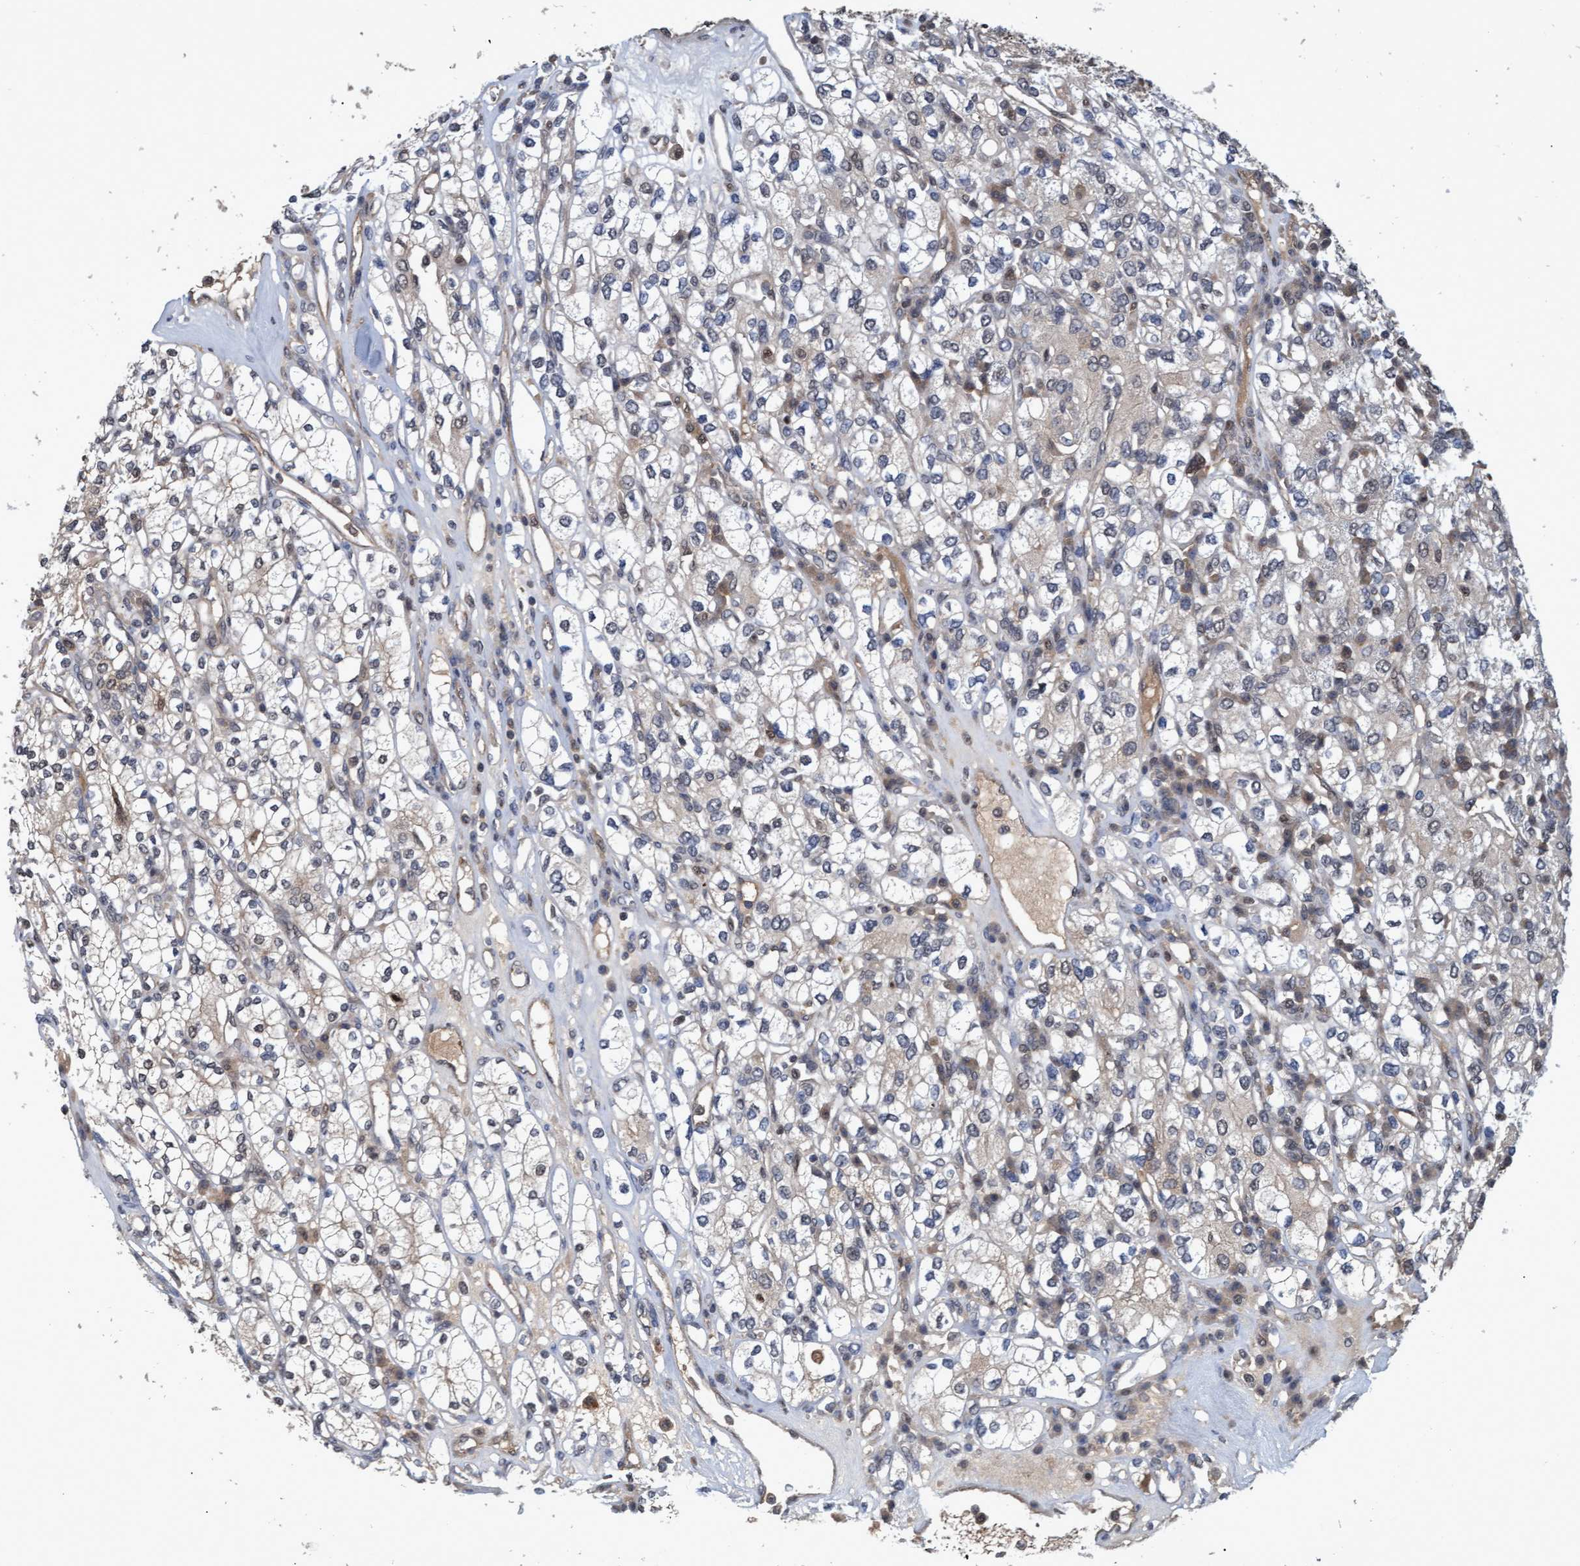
{"staining": {"intensity": "weak", "quantity": "25%-75%", "location": "cytoplasmic/membranous"}, "tissue": "renal cancer", "cell_type": "Tumor cells", "image_type": "cancer", "snomed": [{"axis": "morphology", "description": "Adenocarcinoma, NOS"}, {"axis": "topography", "description": "Kidney"}], "caption": "Immunohistochemical staining of human renal adenocarcinoma shows low levels of weak cytoplasmic/membranous protein expression in about 25%-75% of tumor cells. (DAB (3,3'-diaminobenzidine) = brown stain, brightfield microscopy at high magnification).", "gene": "PSMB6", "patient": {"sex": "male", "age": 77}}